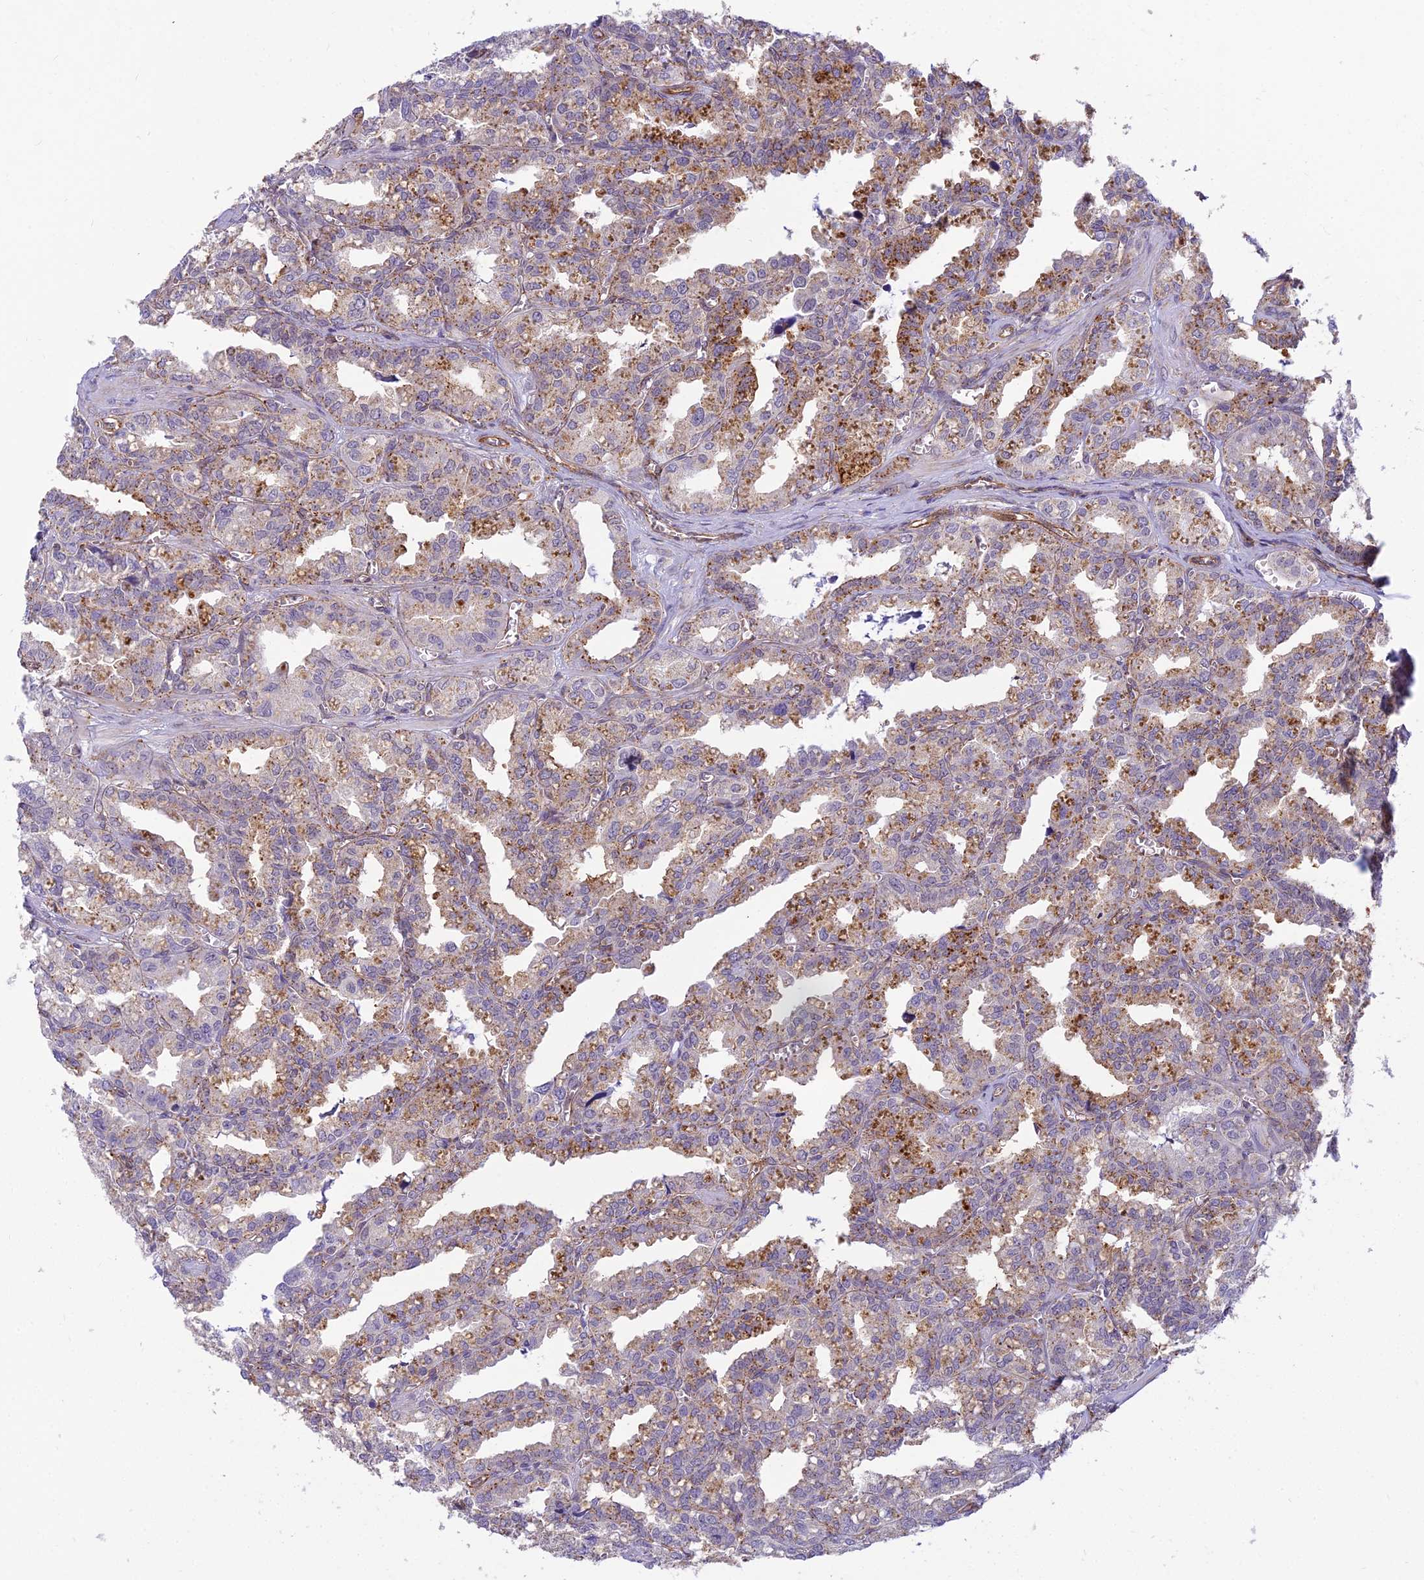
{"staining": {"intensity": "weak", "quantity": "25%-75%", "location": "cytoplasmic/membranous"}, "tissue": "seminal vesicle", "cell_type": "Glandular cells", "image_type": "normal", "snomed": [{"axis": "morphology", "description": "Normal tissue, NOS"}, {"axis": "topography", "description": "Prostate"}, {"axis": "topography", "description": "Seminal veicle"}], "caption": "A high-resolution histopathology image shows immunohistochemistry staining of benign seminal vesicle, which reveals weak cytoplasmic/membranous staining in about 25%-75% of glandular cells. Nuclei are stained in blue.", "gene": "SAPCD2", "patient": {"sex": "male", "age": 51}}